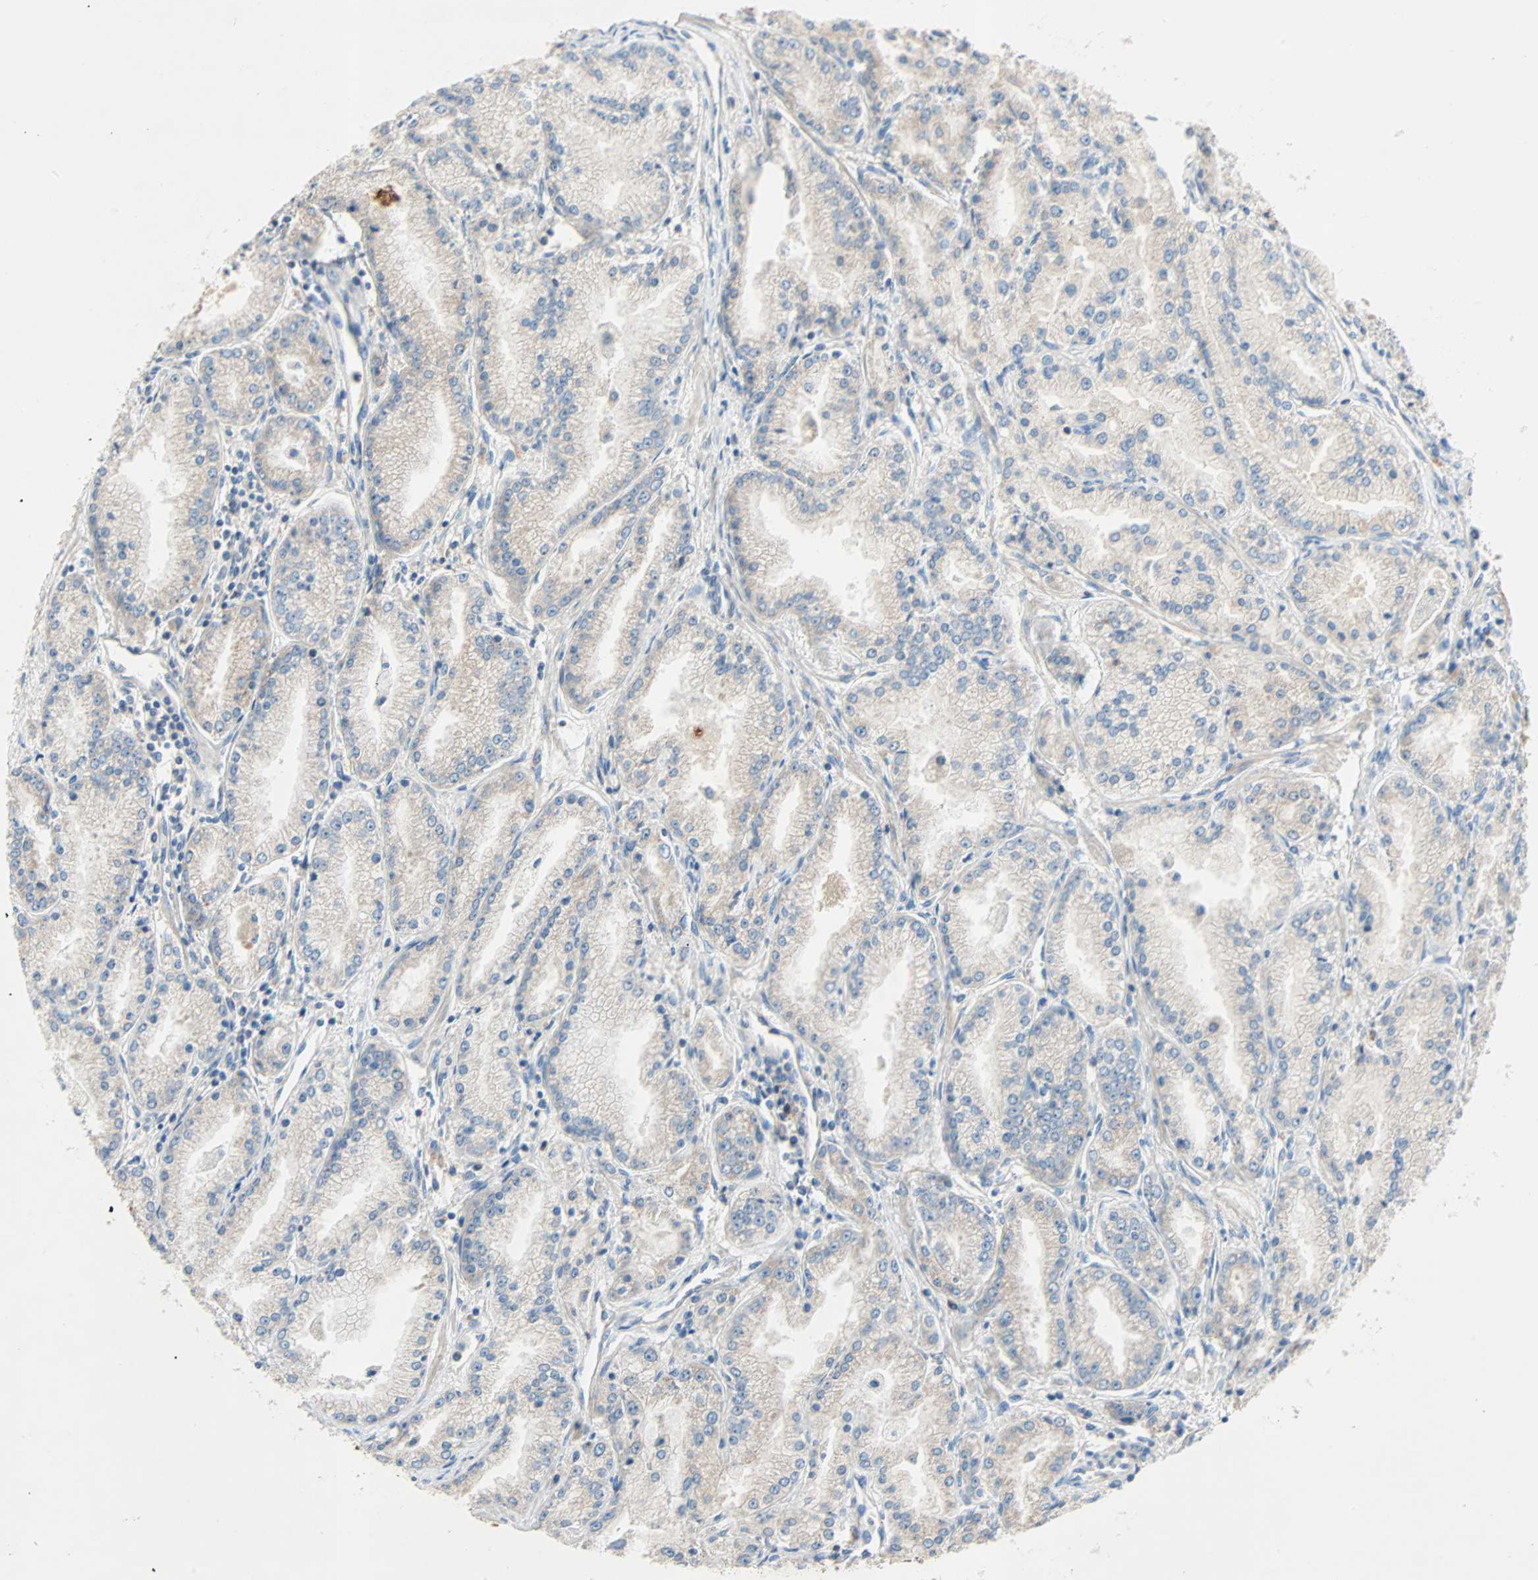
{"staining": {"intensity": "weak", "quantity": ">75%", "location": "cytoplasmic/membranous"}, "tissue": "prostate cancer", "cell_type": "Tumor cells", "image_type": "cancer", "snomed": [{"axis": "morphology", "description": "Adenocarcinoma, High grade"}, {"axis": "topography", "description": "Prostate"}], "caption": "Prostate cancer (high-grade adenocarcinoma) stained with a brown dye reveals weak cytoplasmic/membranous positive positivity in about >75% of tumor cells.", "gene": "XYLT1", "patient": {"sex": "male", "age": 61}}